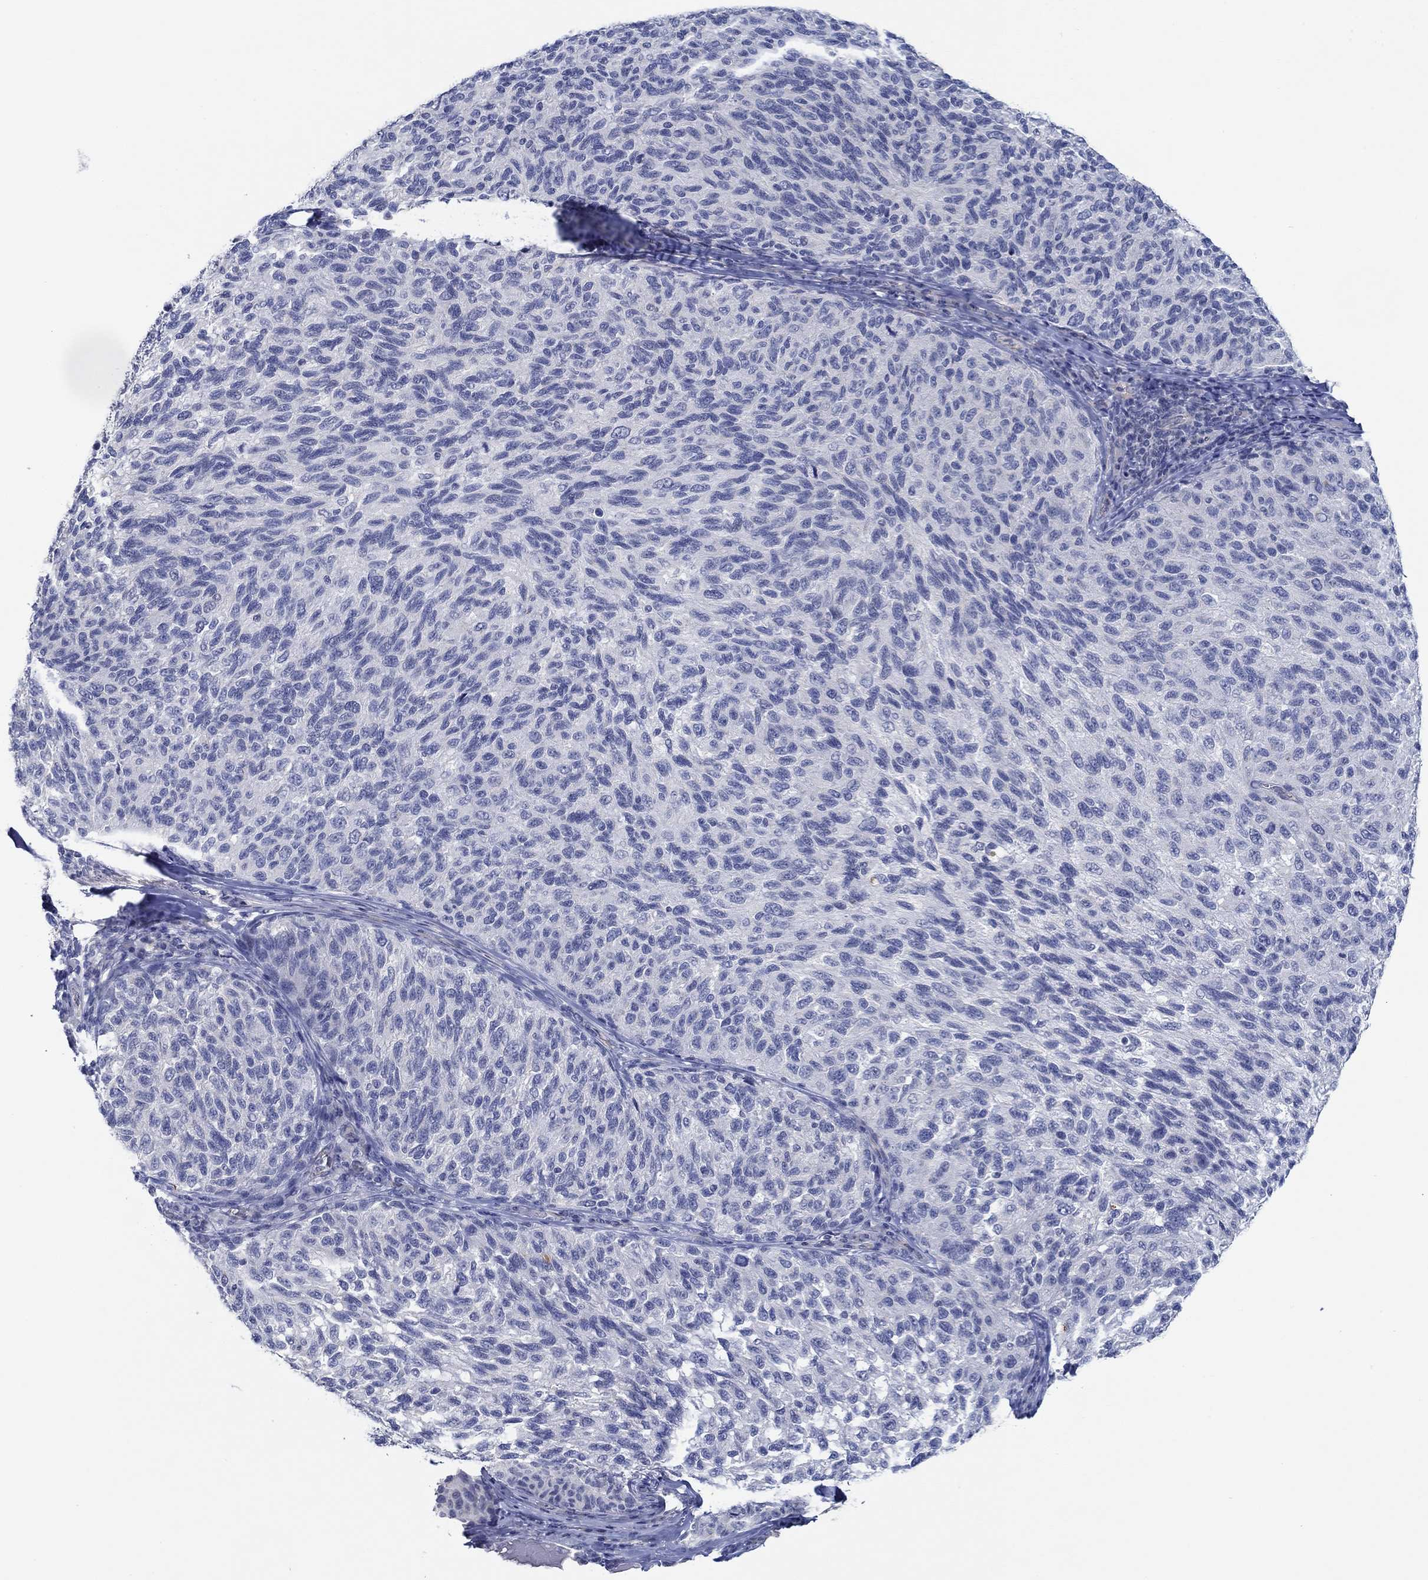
{"staining": {"intensity": "negative", "quantity": "none", "location": "none"}, "tissue": "melanoma", "cell_type": "Tumor cells", "image_type": "cancer", "snomed": [{"axis": "morphology", "description": "Malignant melanoma, NOS"}, {"axis": "topography", "description": "Skin"}], "caption": "IHC of human malignant melanoma demonstrates no positivity in tumor cells. (DAB IHC with hematoxylin counter stain).", "gene": "GJA5", "patient": {"sex": "female", "age": 73}}